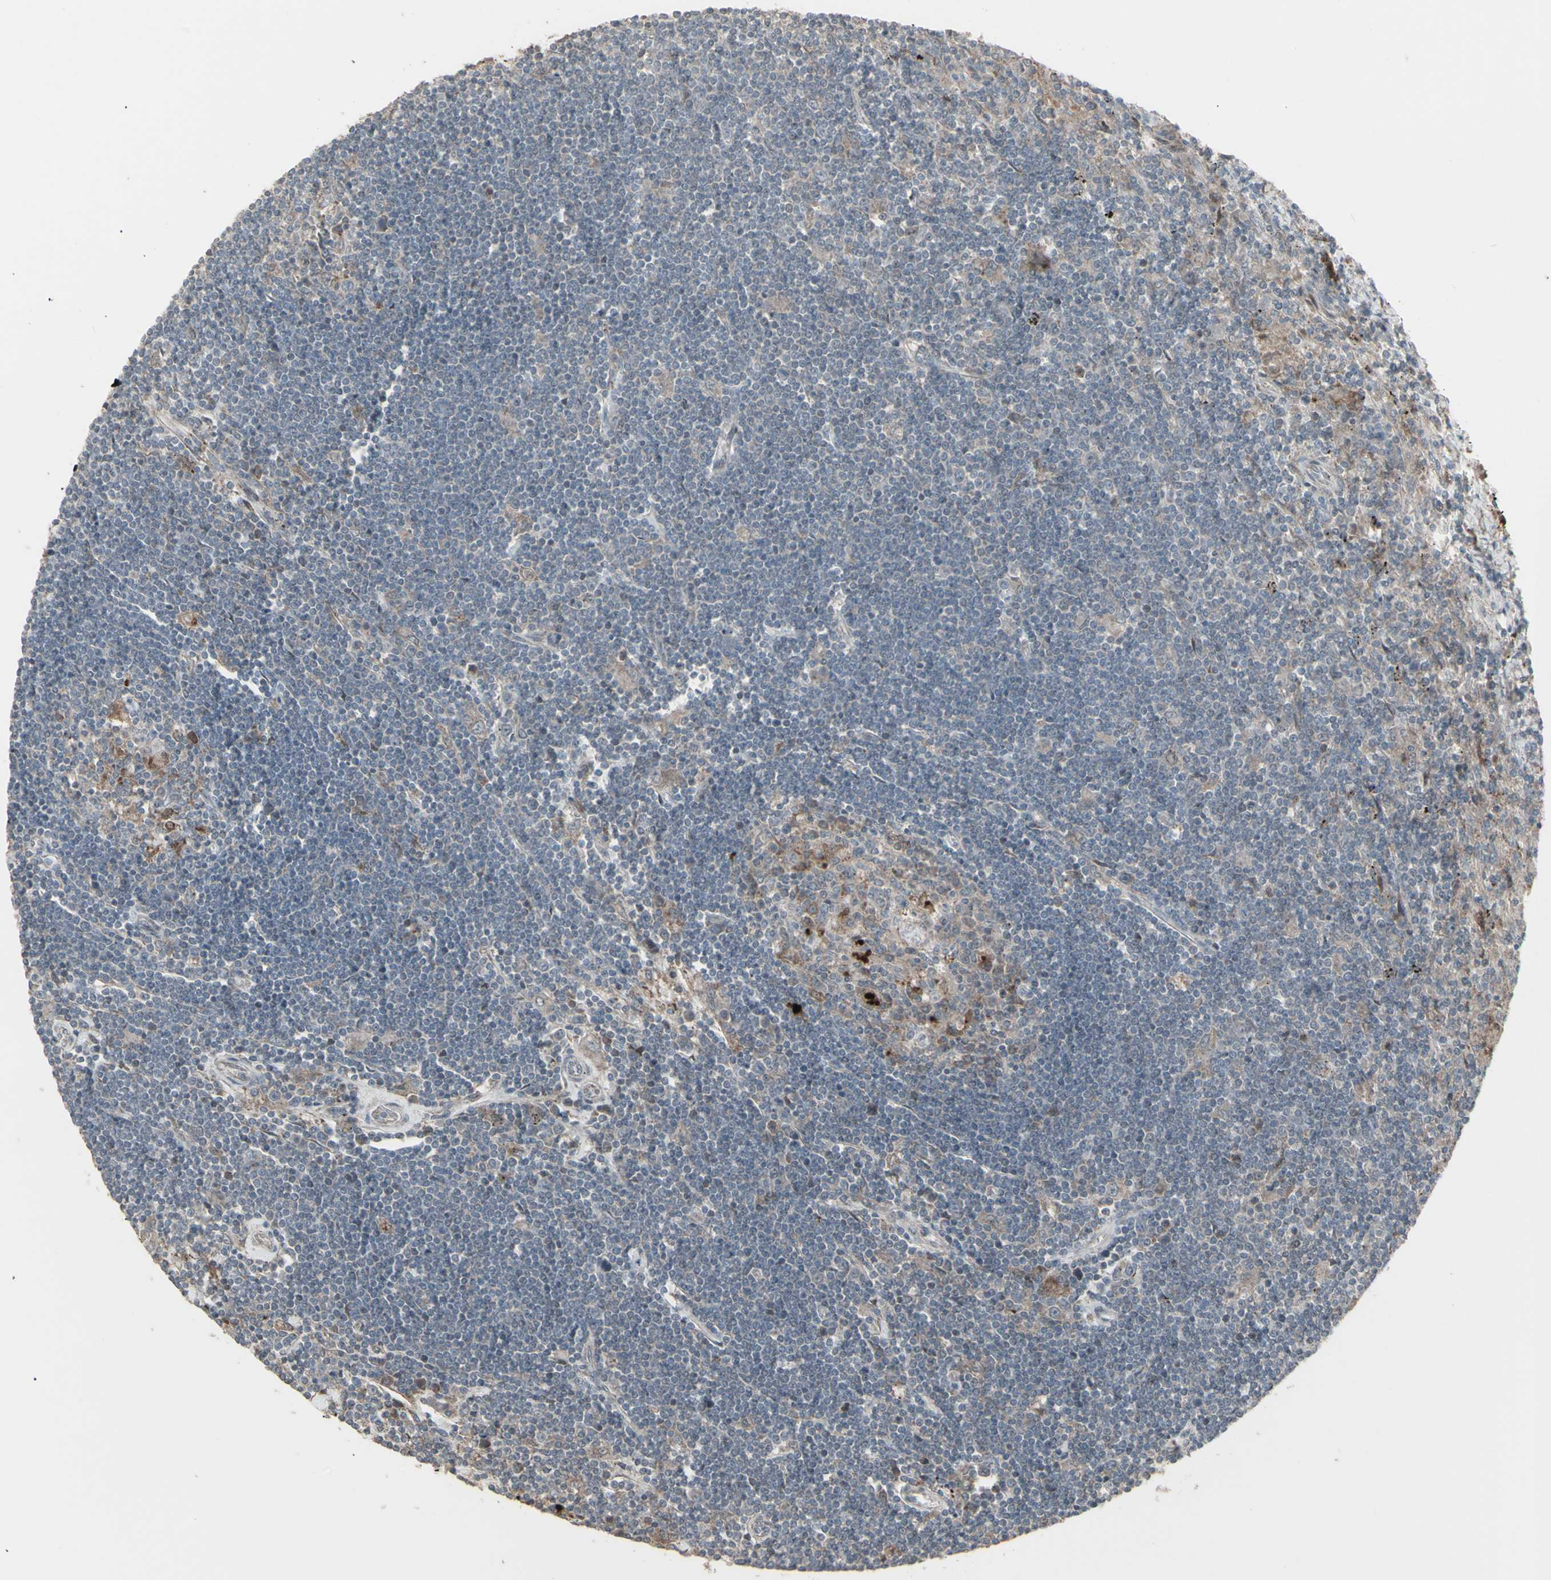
{"staining": {"intensity": "negative", "quantity": "none", "location": "none"}, "tissue": "lymphoma", "cell_type": "Tumor cells", "image_type": "cancer", "snomed": [{"axis": "morphology", "description": "Malignant lymphoma, non-Hodgkin's type, Low grade"}, {"axis": "topography", "description": "Spleen"}], "caption": "This is an immunohistochemistry (IHC) histopathology image of human malignant lymphoma, non-Hodgkin's type (low-grade). There is no positivity in tumor cells.", "gene": "RNASEL", "patient": {"sex": "male", "age": 76}}